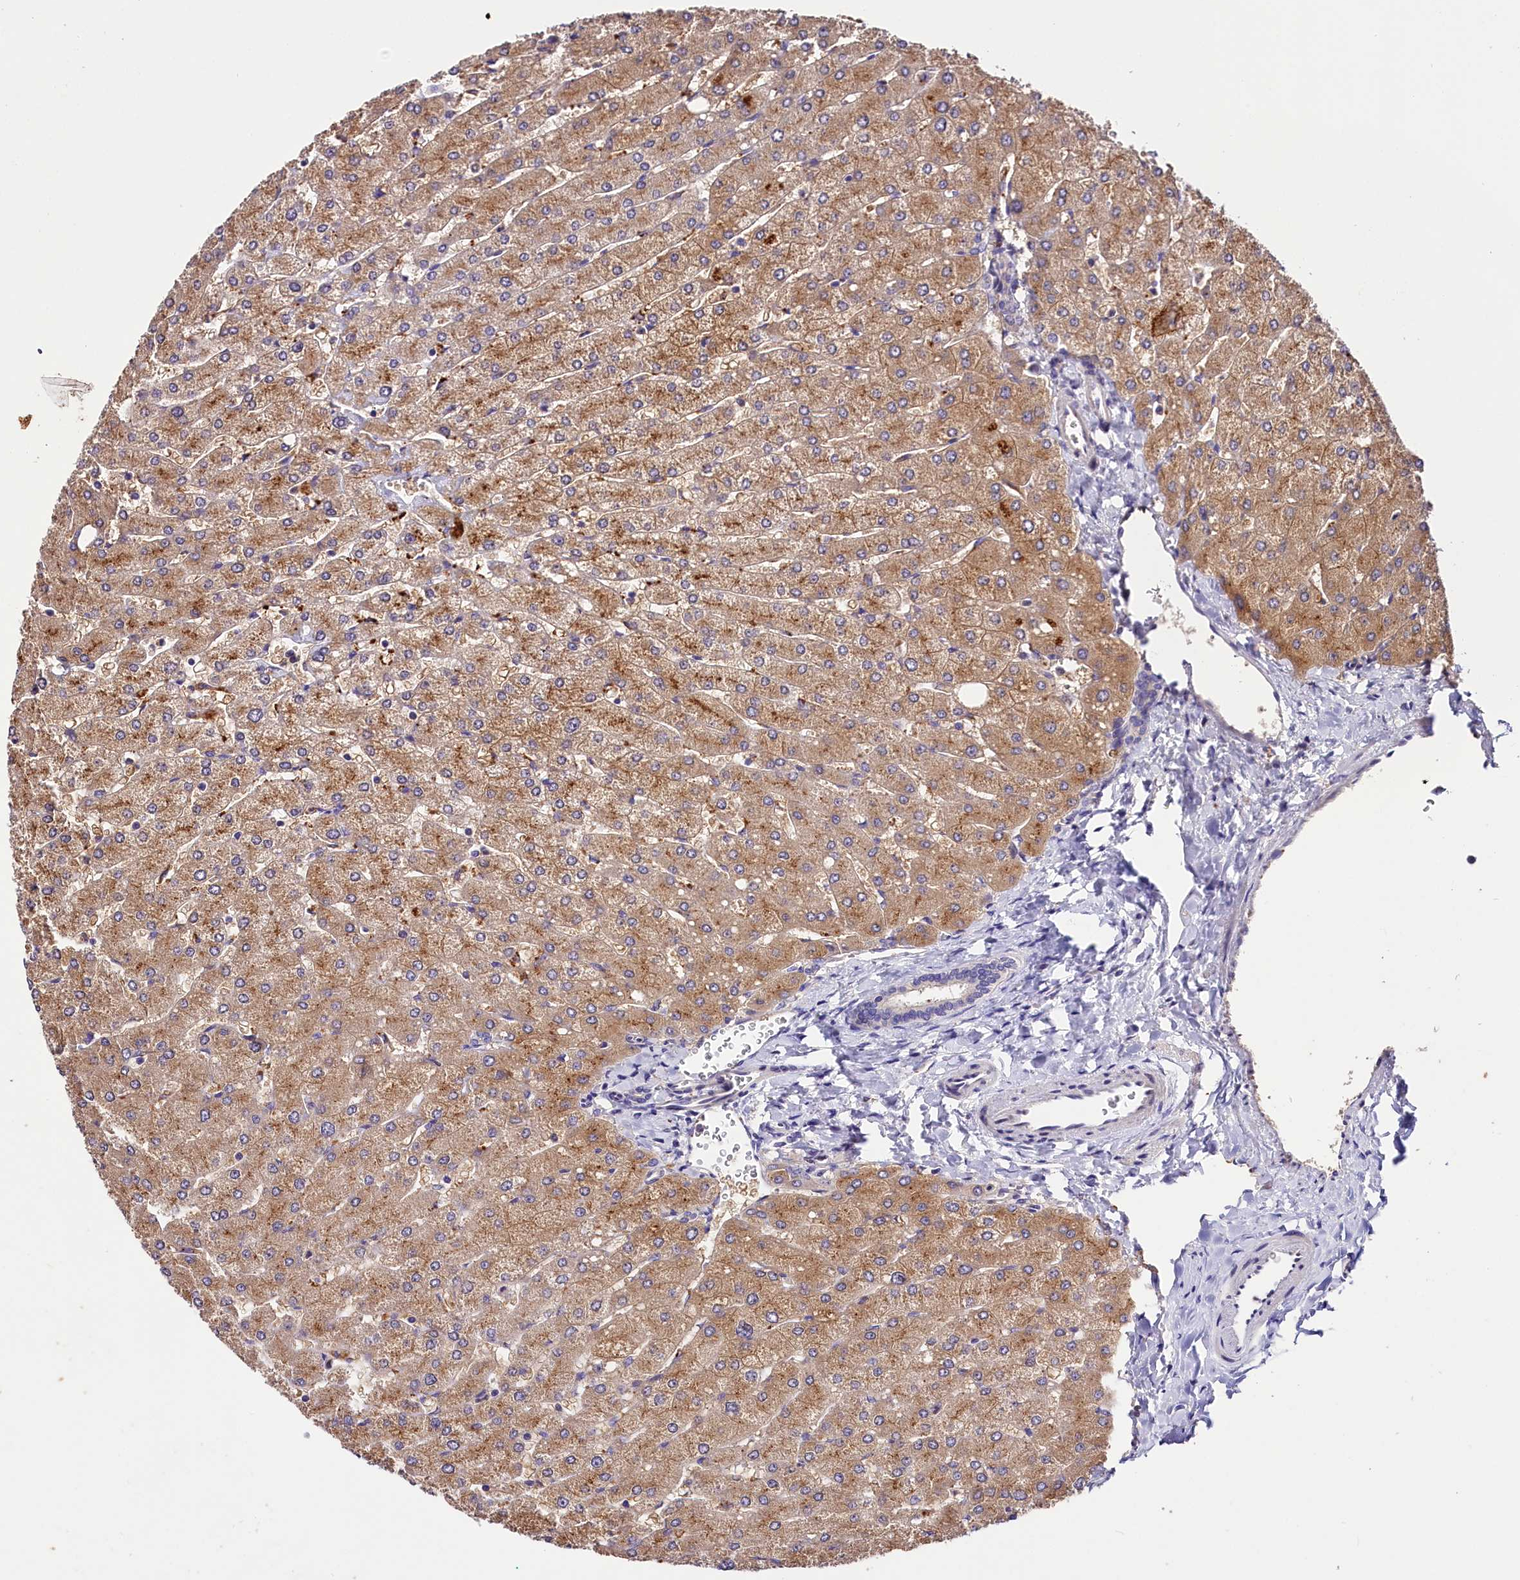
{"staining": {"intensity": "negative", "quantity": "none", "location": "none"}, "tissue": "liver", "cell_type": "Cholangiocytes", "image_type": "normal", "snomed": [{"axis": "morphology", "description": "Normal tissue, NOS"}, {"axis": "topography", "description": "Liver"}], "caption": "The micrograph demonstrates no significant positivity in cholangiocytes of liver. (Brightfield microscopy of DAB (3,3'-diaminobenzidine) immunohistochemistry (IHC) at high magnification).", "gene": "ARMC6", "patient": {"sex": "male", "age": 55}}